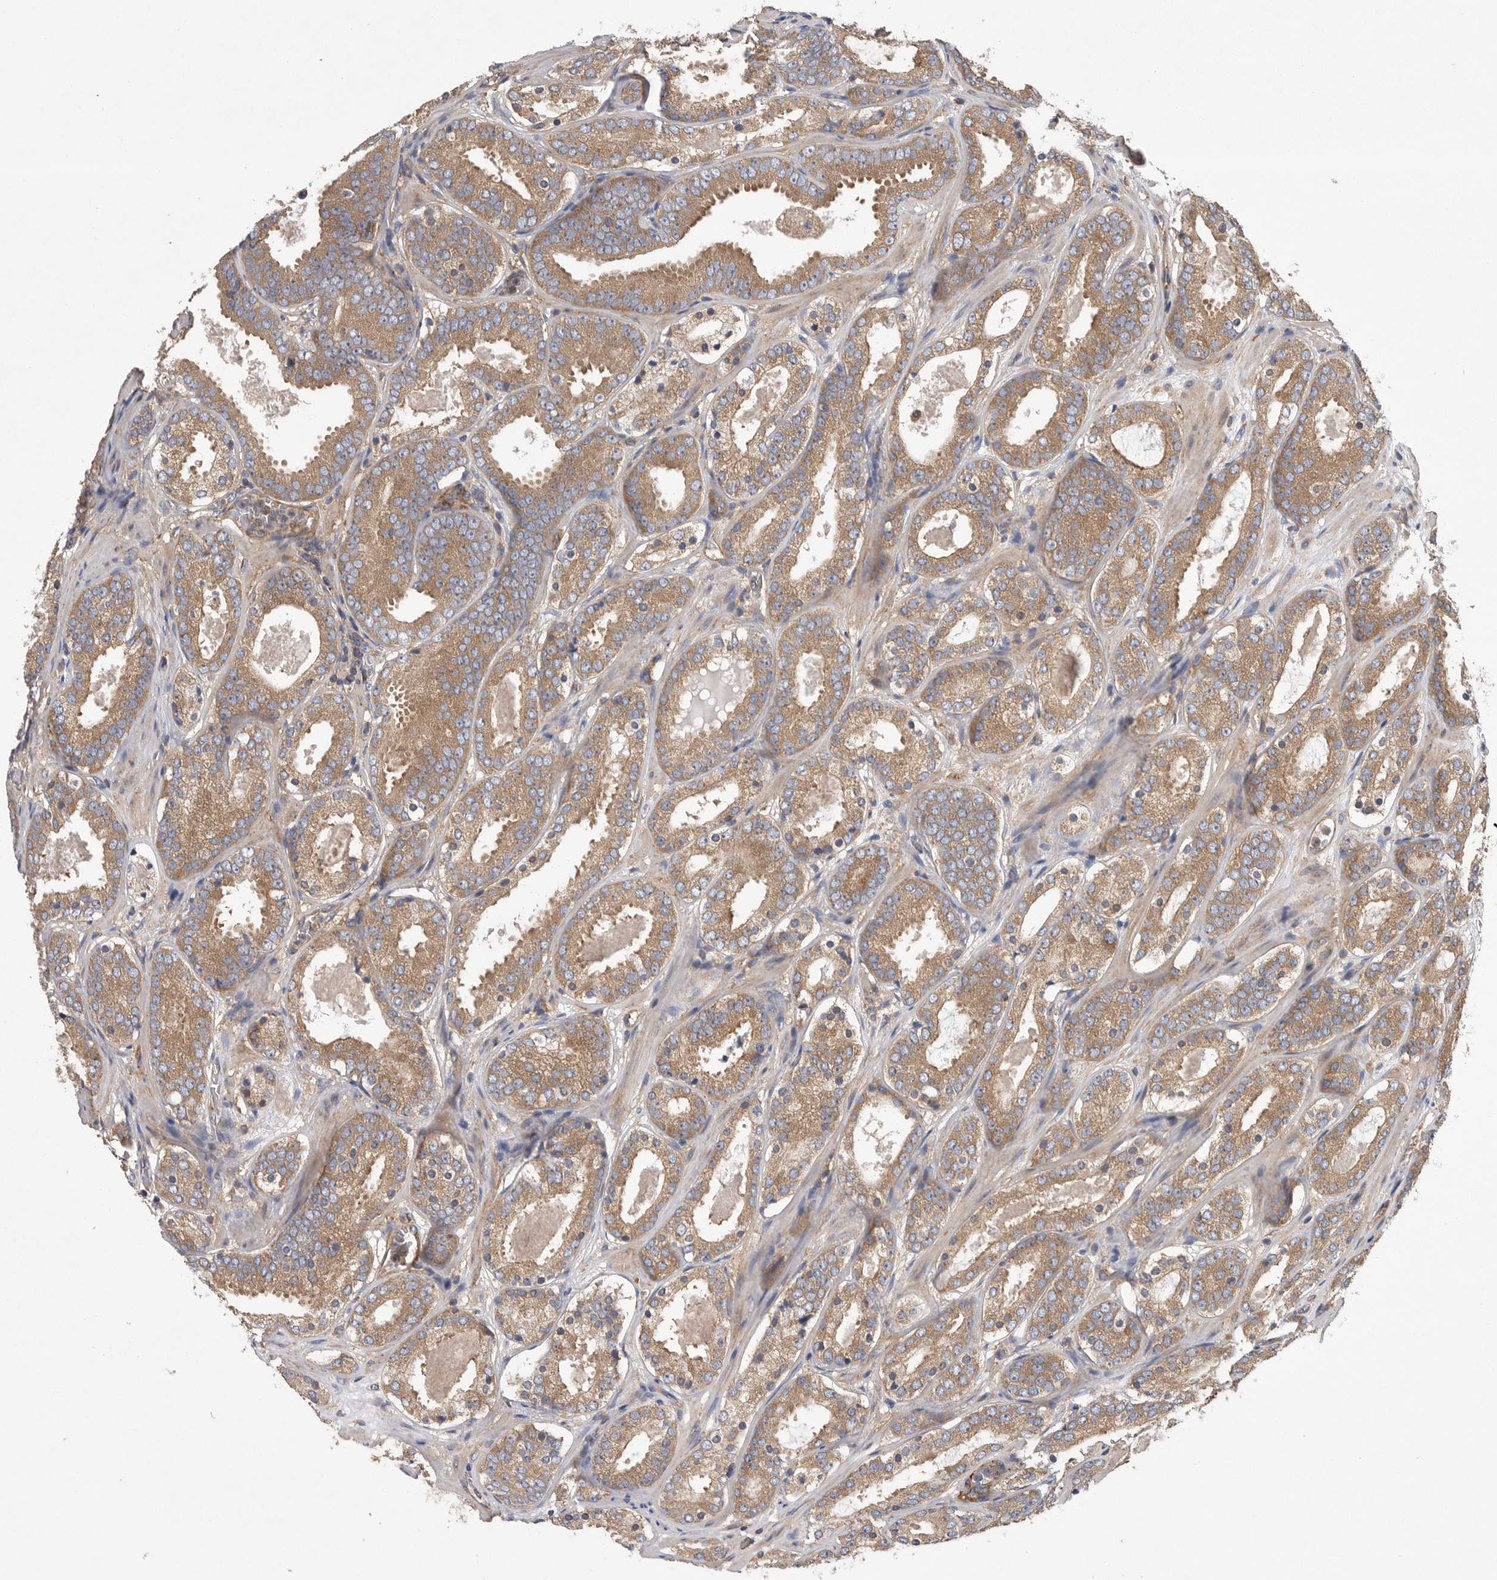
{"staining": {"intensity": "moderate", "quantity": ">75%", "location": "cytoplasmic/membranous"}, "tissue": "prostate cancer", "cell_type": "Tumor cells", "image_type": "cancer", "snomed": [{"axis": "morphology", "description": "Adenocarcinoma, Low grade"}, {"axis": "topography", "description": "Prostate"}], "caption": "Approximately >75% of tumor cells in prostate cancer (low-grade adenocarcinoma) show moderate cytoplasmic/membranous protein staining as visualized by brown immunohistochemical staining.", "gene": "OXR1", "patient": {"sex": "male", "age": 69}}